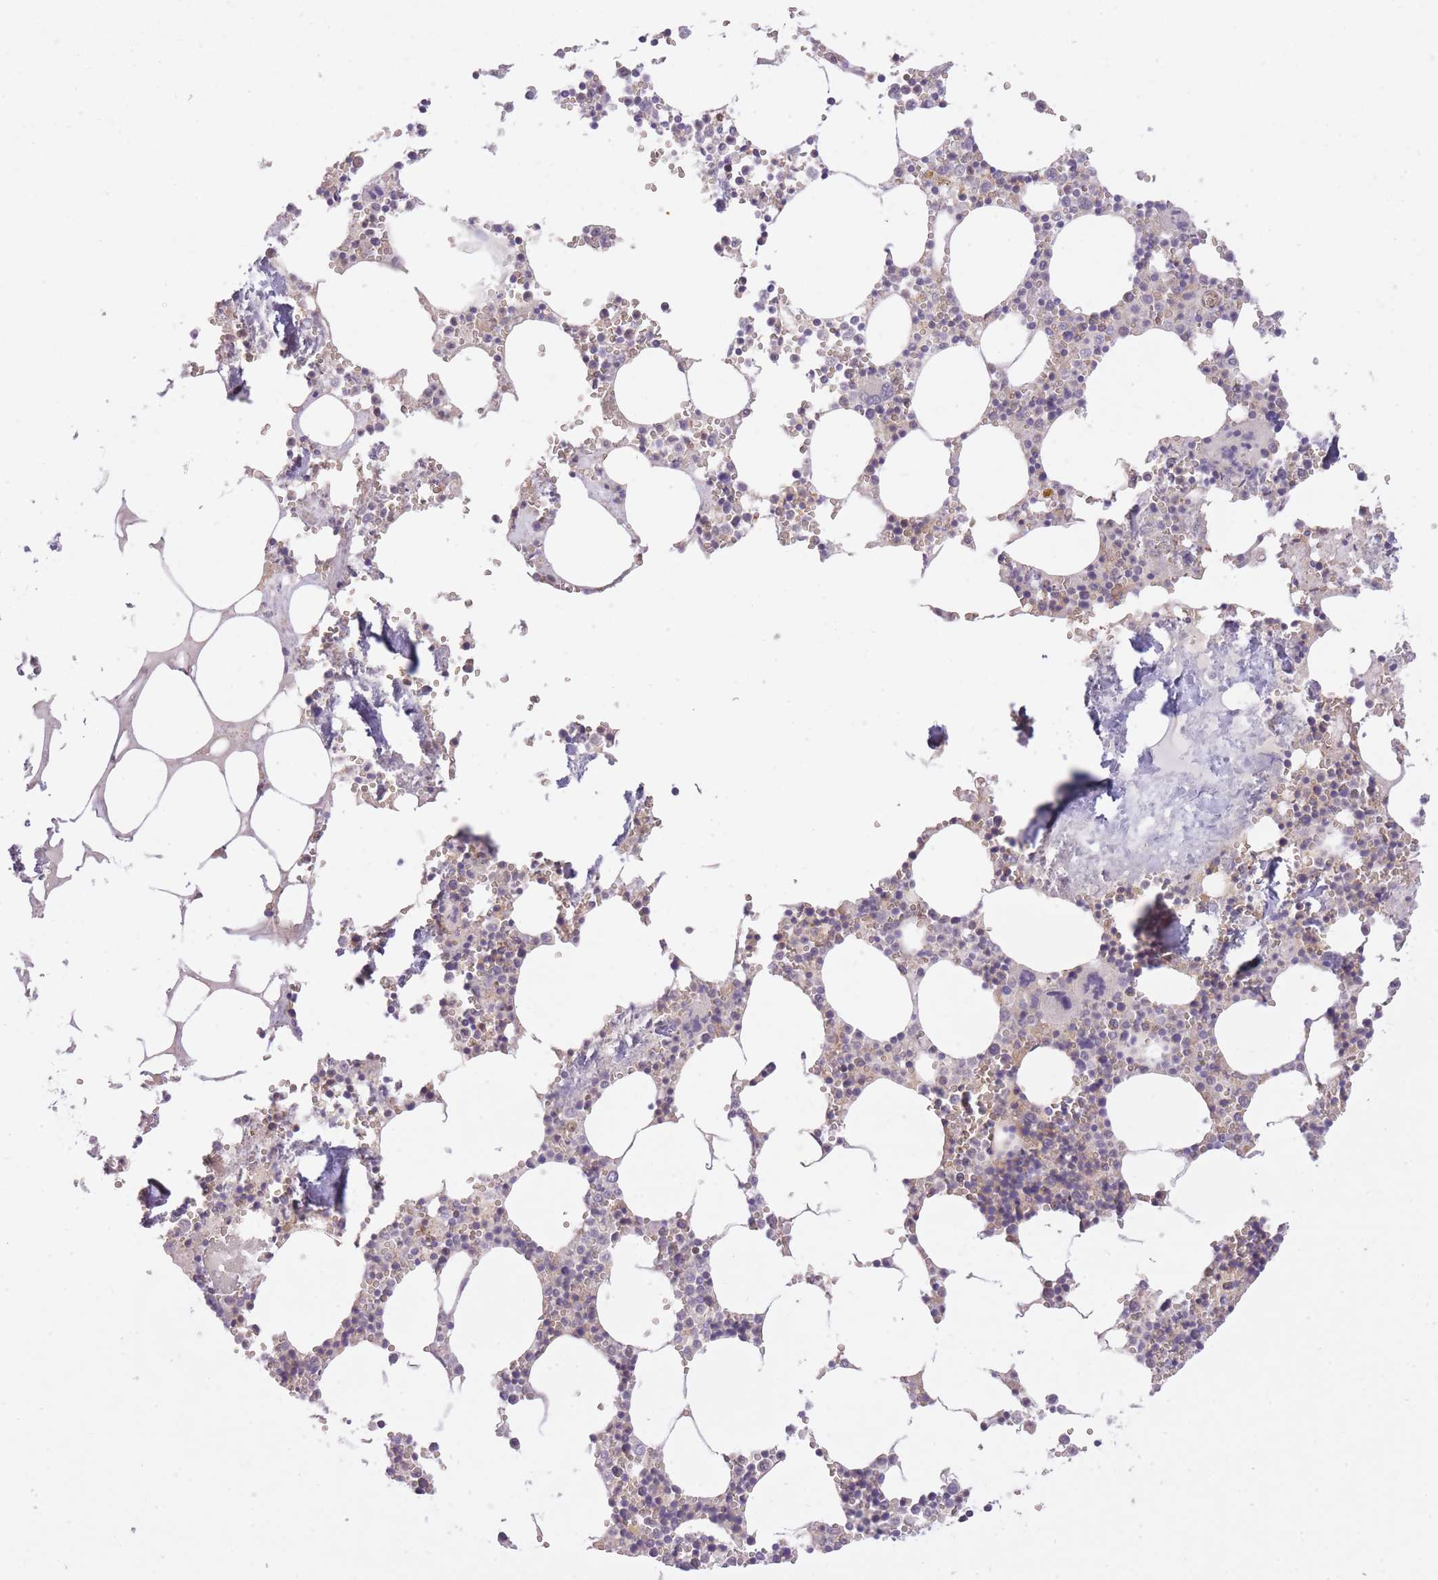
{"staining": {"intensity": "moderate", "quantity": "<25%", "location": "cytoplasmic/membranous"}, "tissue": "bone marrow", "cell_type": "Hematopoietic cells", "image_type": "normal", "snomed": [{"axis": "morphology", "description": "Normal tissue, NOS"}, {"axis": "topography", "description": "Bone marrow"}], "caption": "Immunohistochemical staining of unremarkable bone marrow shows <25% levels of moderate cytoplasmic/membranous protein positivity in approximately <25% of hematopoietic cells.", "gene": "REV1", "patient": {"sex": "male", "age": 54}}